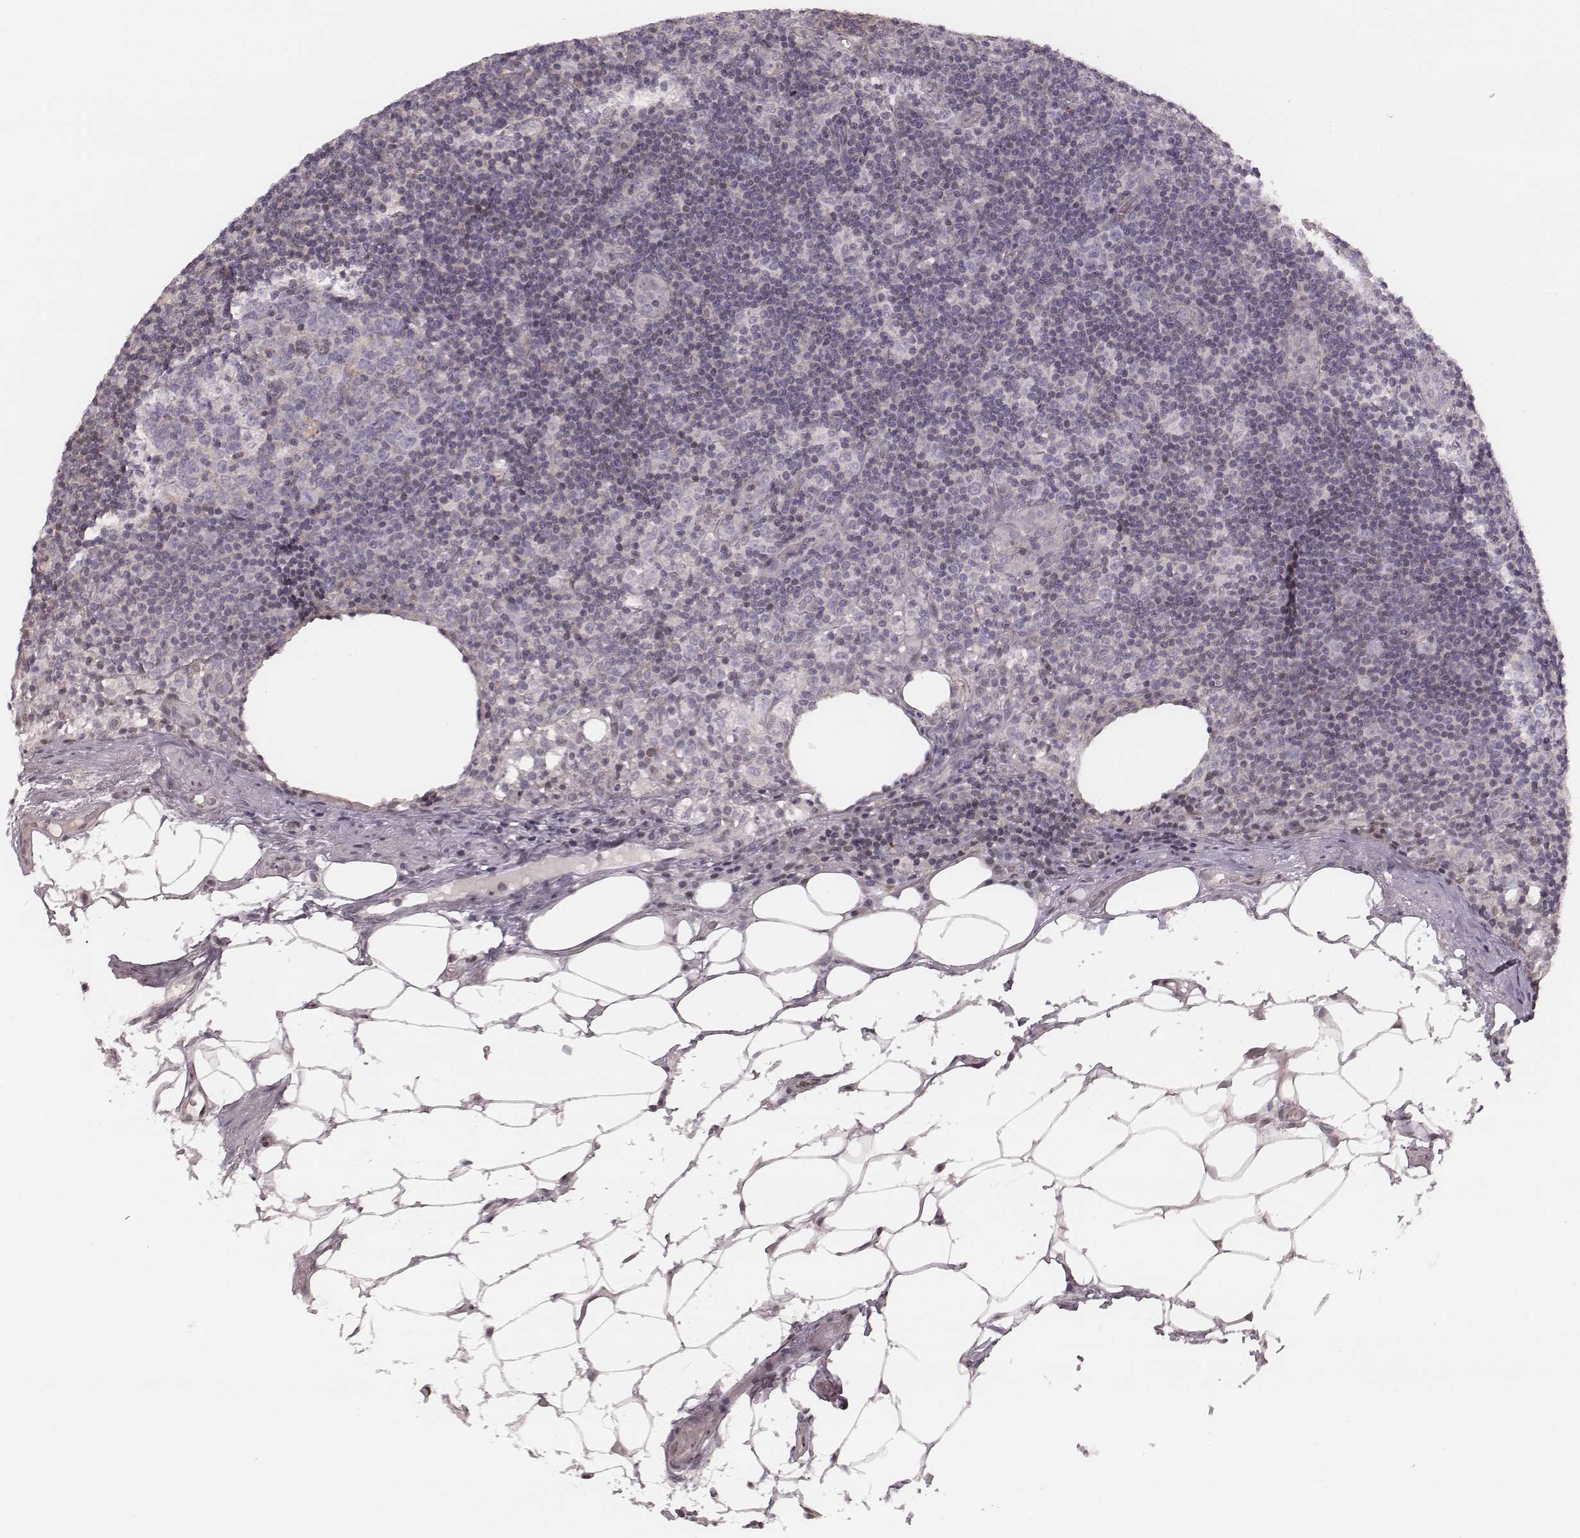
{"staining": {"intensity": "negative", "quantity": "none", "location": "none"}, "tissue": "lymph node", "cell_type": "Germinal center cells", "image_type": "normal", "snomed": [{"axis": "morphology", "description": "Normal tissue, NOS"}, {"axis": "topography", "description": "Lymph node"}], "caption": "Immunohistochemistry histopathology image of normal lymph node stained for a protein (brown), which shows no expression in germinal center cells.", "gene": "S100Z", "patient": {"sex": "male", "age": 62}}